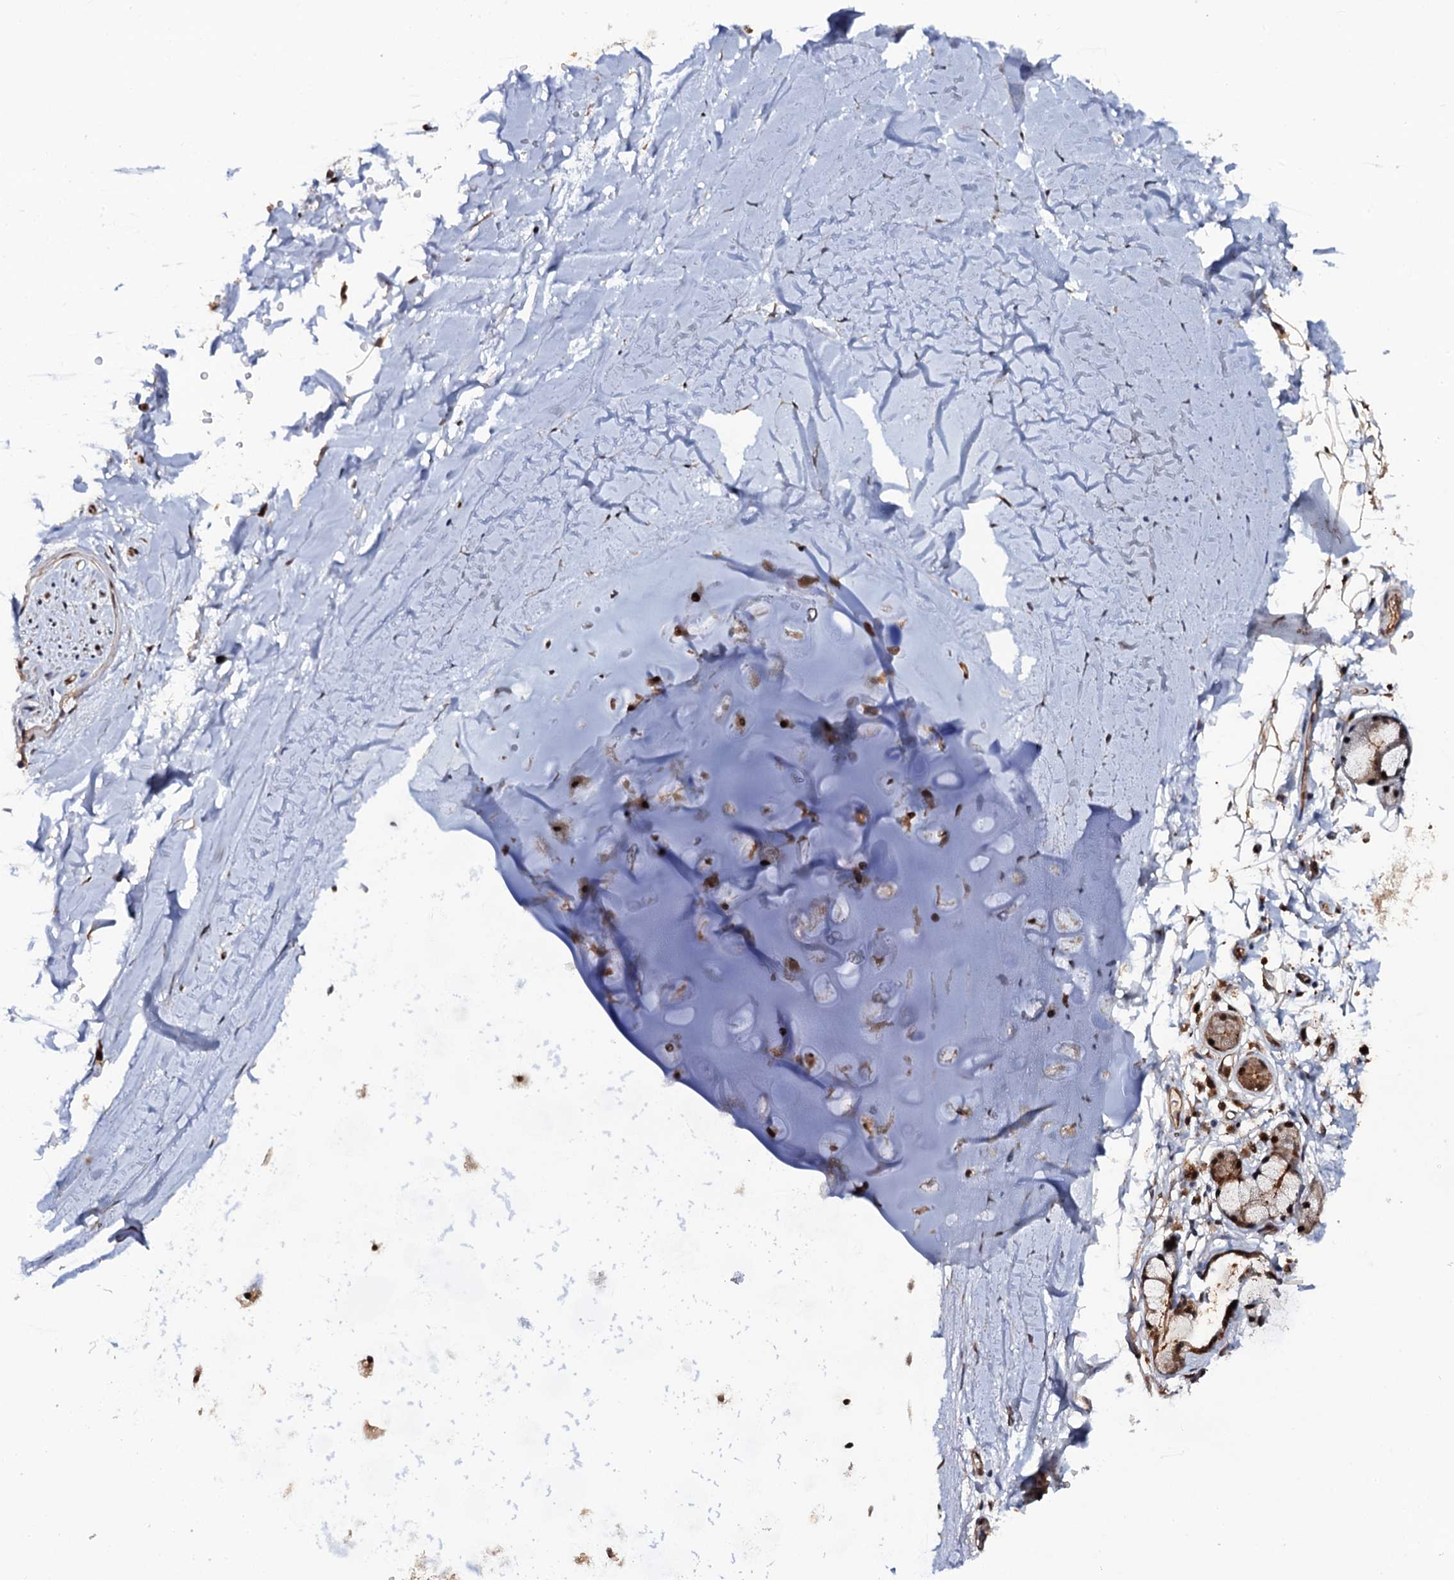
{"staining": {"intensity": "strong", "quantity": ">75%", "location": "cytoplasmic/membranous,nuclear"}, "tissue": "adipose tissue", "cell_type": "Adipocytes", "image_type": "normal", "snomed": [{"axis": "morphology", "description": "Normal tissue, NOS"}, {"axis": "topography", "description": "Lymph node"}, {"axis": "topography", "description": "Bronchus"}], "caption": "This micrograph displays unremarkable adipose tissue stained with immunohistochemistry (IHC) to label a protein in brown. The cytoplasmic/membranous,nuclear of adipocytes show strong positivity for the protein. Nuclei are counter-stained blue.", "gene": "CDC23", "patient": {"sex": "male", "age": 63}}